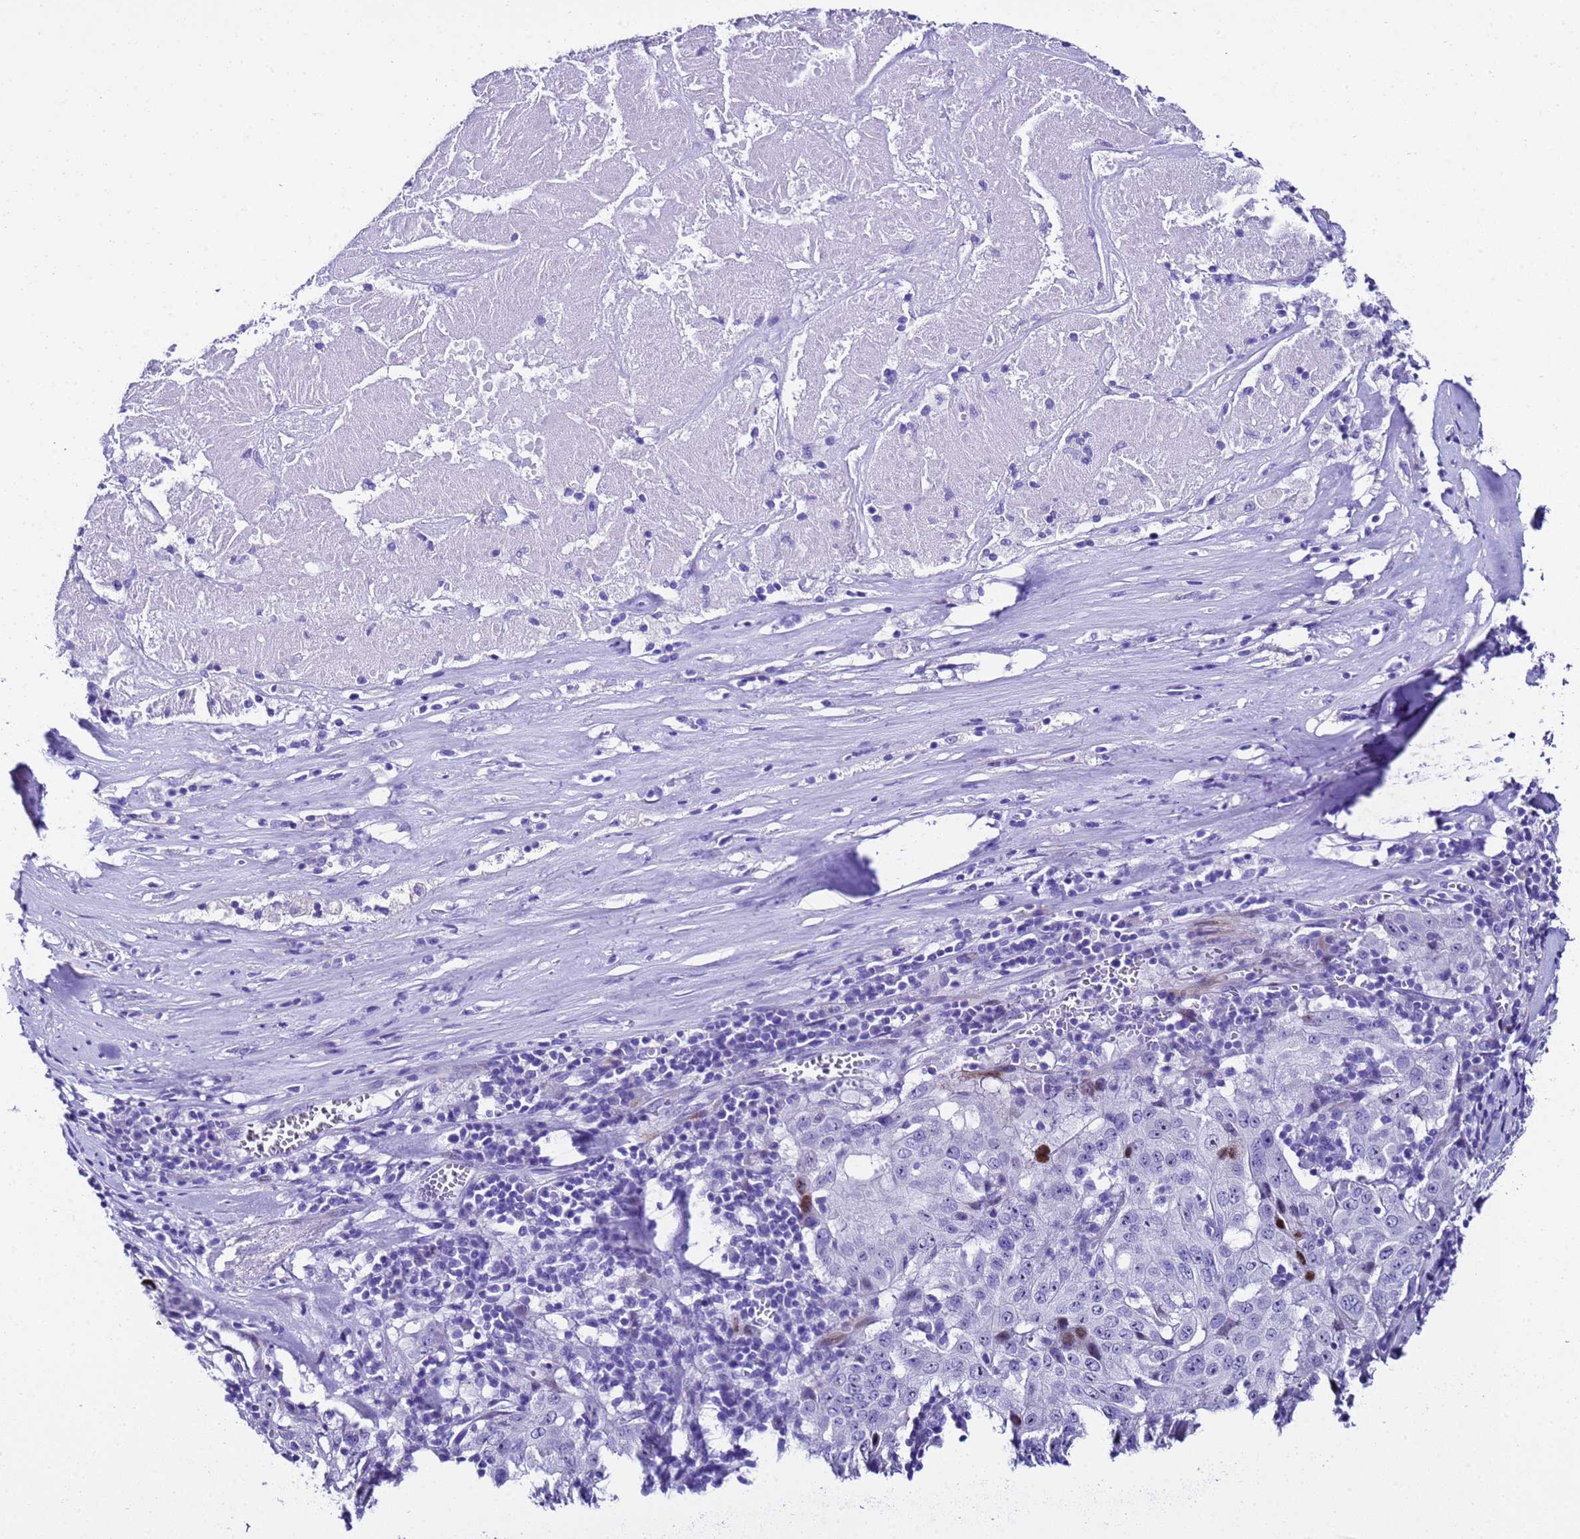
{"staining": {"intensity": "negative", "quantity": "none", "location": "none"}, "tissue": "pancreatic cancer", "cell_type": "Tumor cells", "image_type": "cancer", "snomed": [{"axis": "morphology", "description": "Adenocarcinoma, NOS"}, {"axis": "topography", "description": "Pancreas"}], "caption": "This is an IHC histopathology image of pancreatic cancer. There is no expression in tumor cells.", "gene": "UGT2B10", "patient": {"sex": "male", "age": 63}}